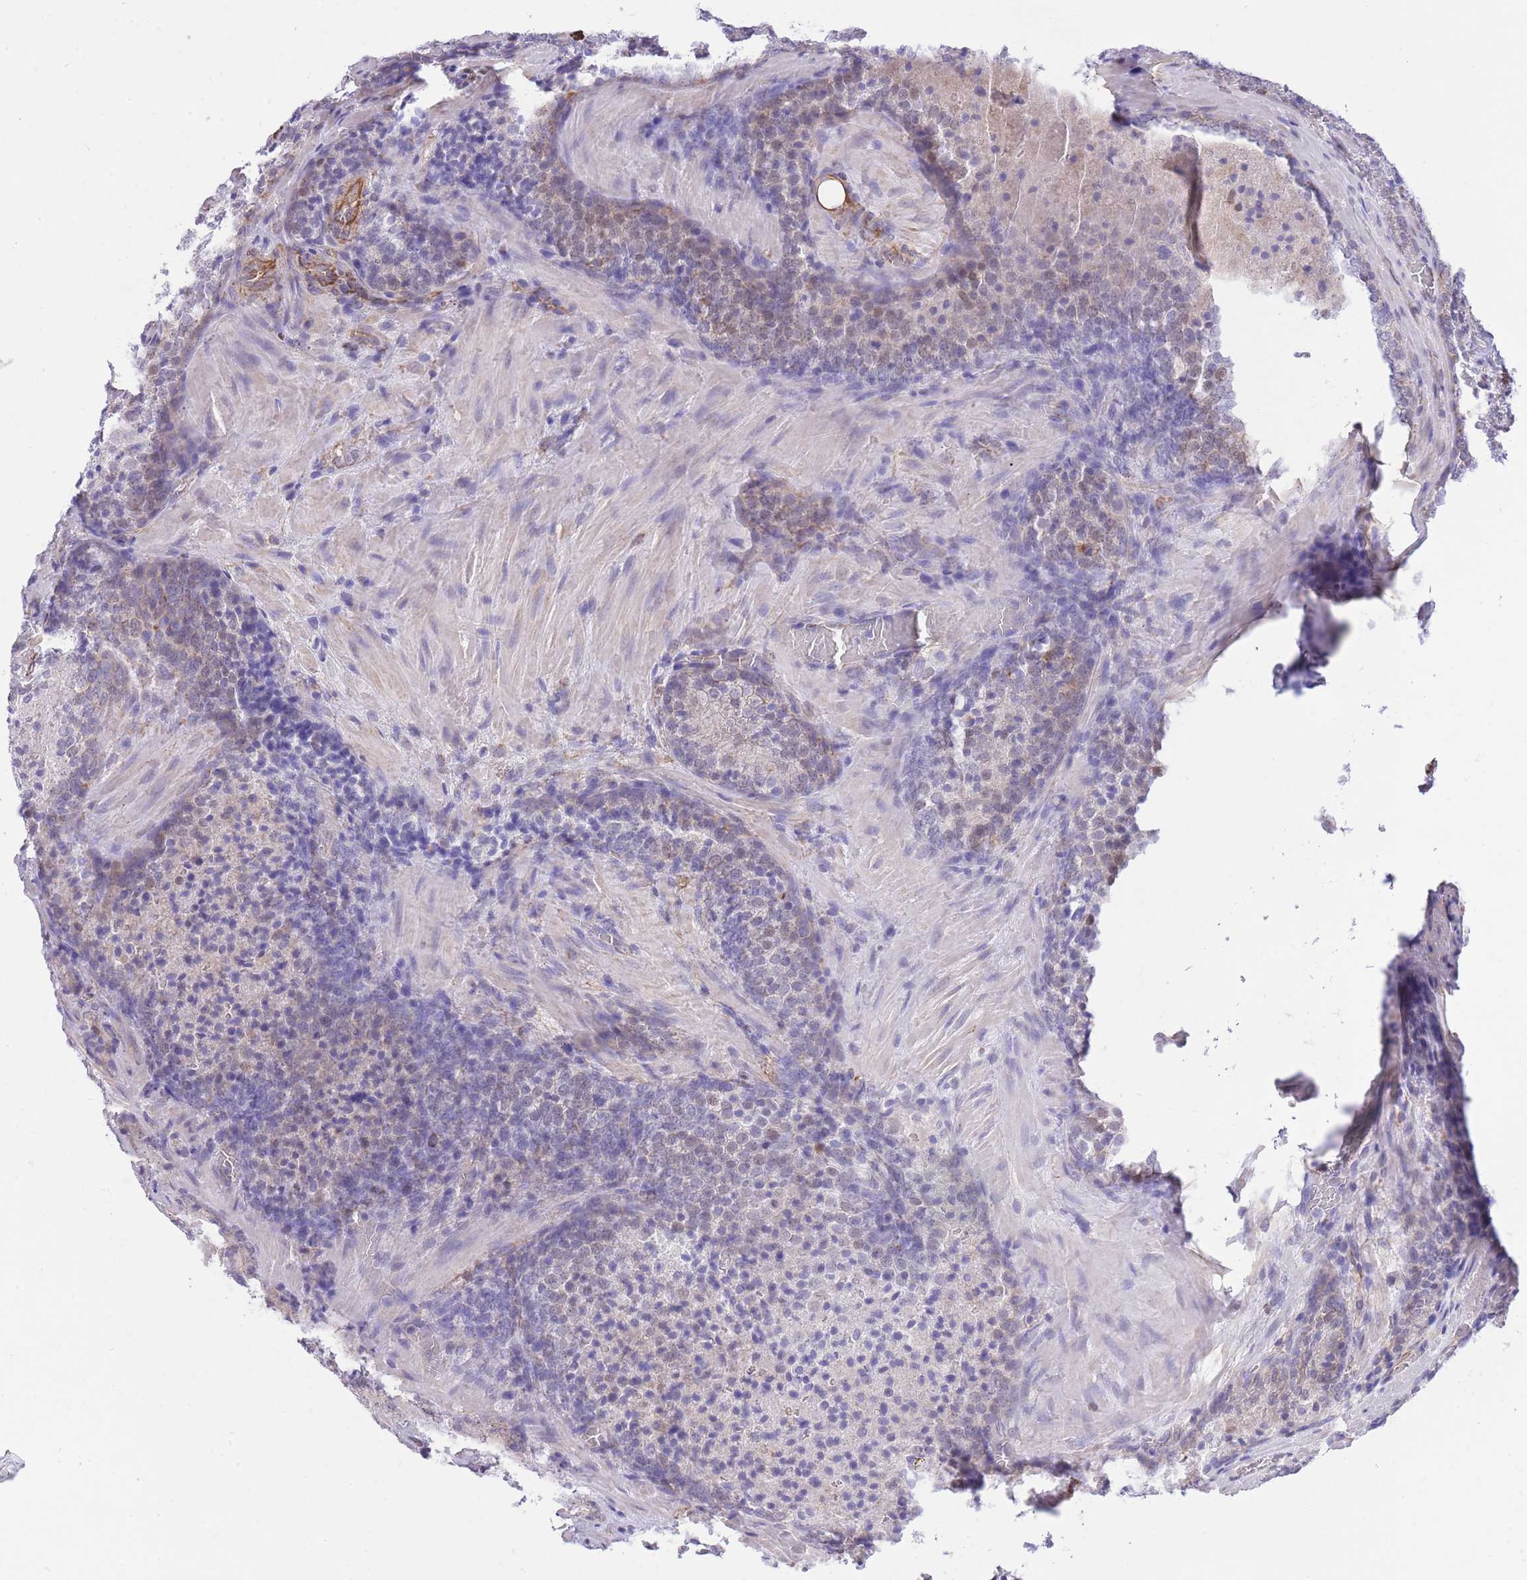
{"staining": {"intensity": "weak", "quantity": "<25%", "location": "cytoplasmic/membranous,nuclear"}, "tissue": "prostate cancer", "cell_type": "Tumor cells", "image_type": "cancer", "snomed": [{"axis": "morphology", "description": "Adenocarcinoma, Low grade"}, {"axis": "topography", "description": "Prostate"}], "caption": "A high-resolution photomicrograph shows immunohistochemistry (IHC) staining of adenocarcinoma (low-grade) (prostate), which exhibits no significant positivity in tumor cells. The staining was performed using DAB (3,3'-diaminobenzidine) to visualize the protein expression in brown, while the nuclei were stained in blue with hematoxylin (Magnification: 20x).", "gene": "PSG8", "patient": {"sex": "male", "age": 58}}